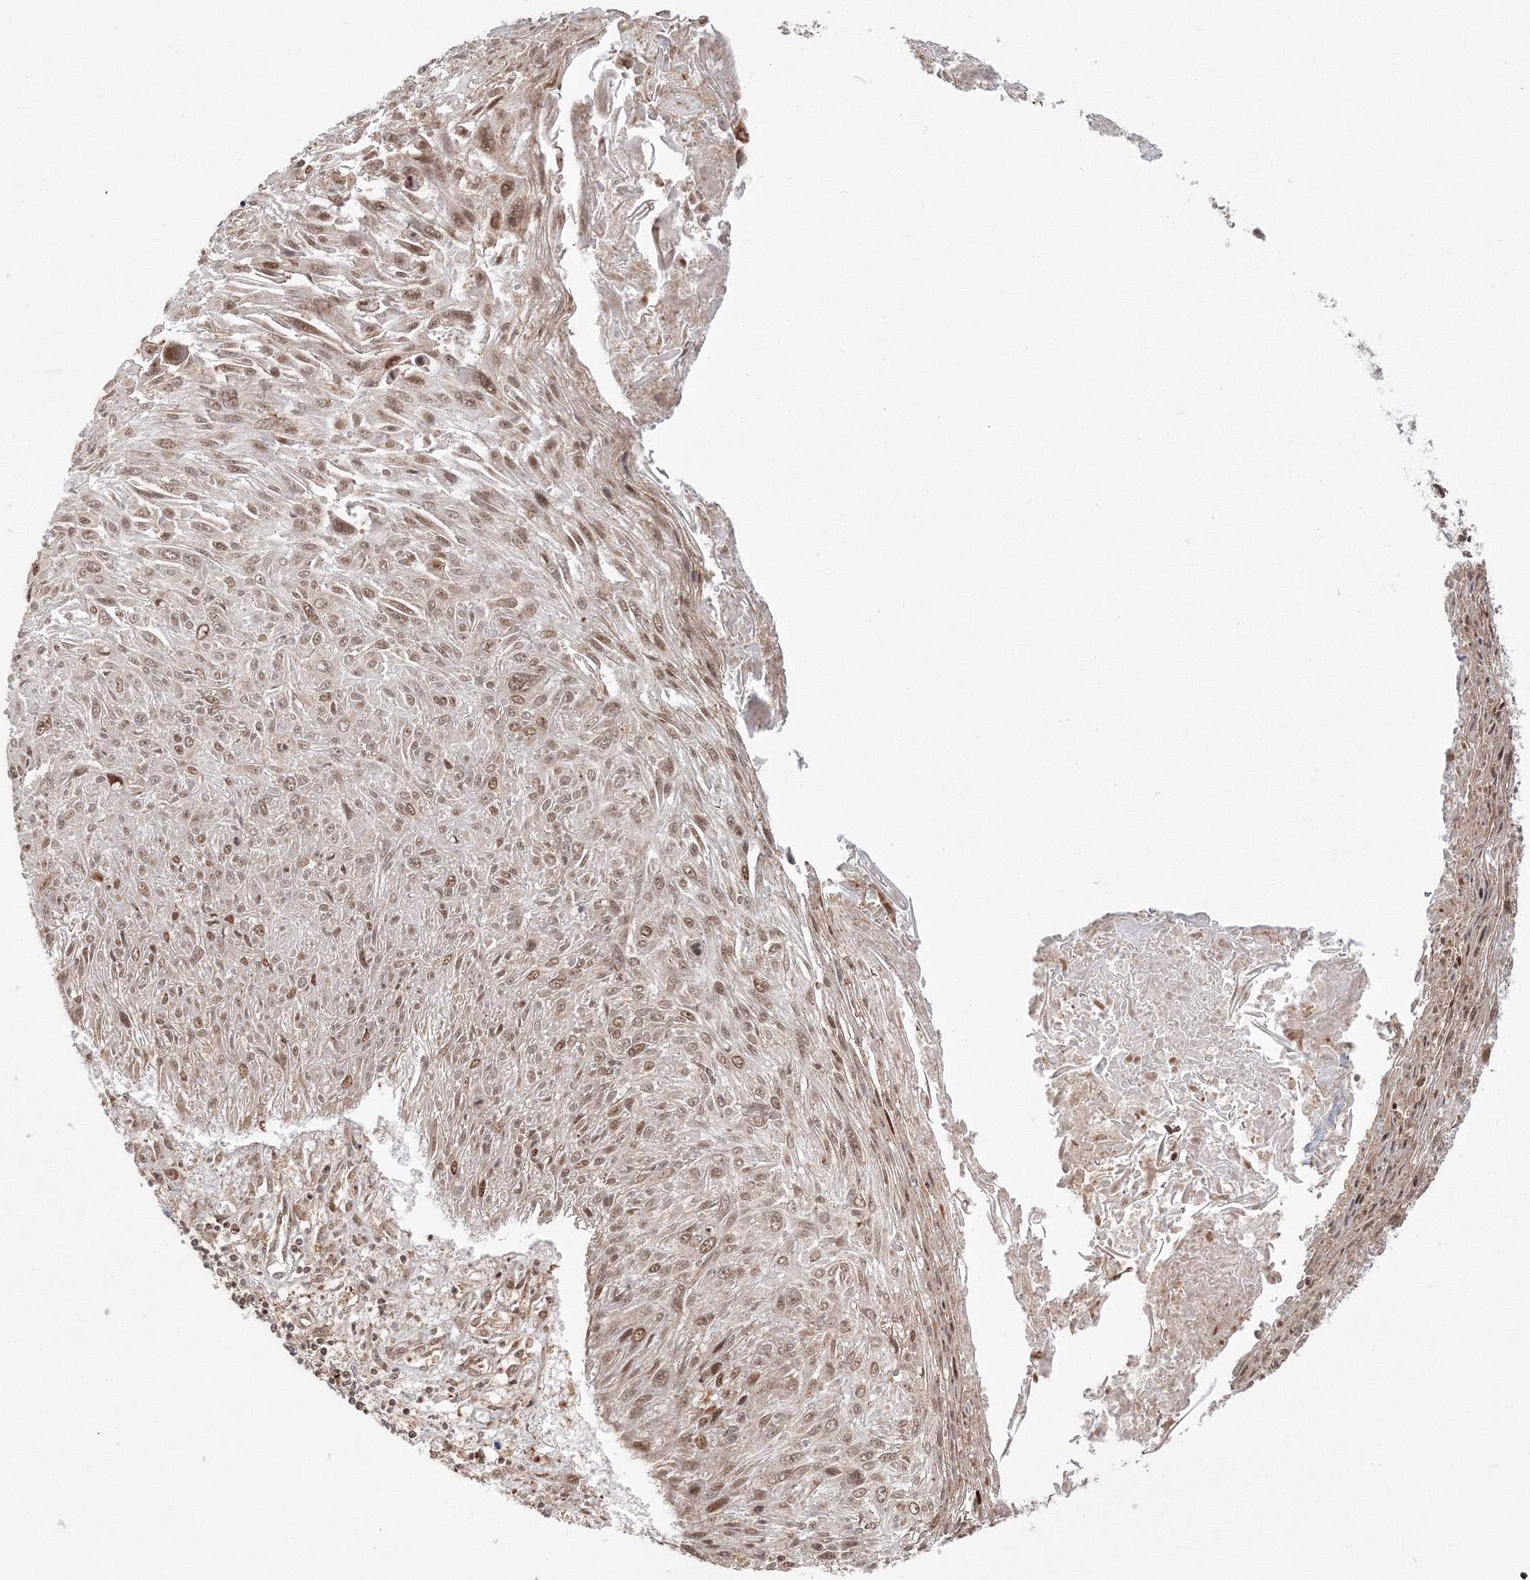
{"staining": {"intensity": "moderate", "quantity": ">75%", "location": "nuclear"}, "tissue": "cervical cancer", "cell_type": "Tumor cells", "image_type": "cancer", "snomed": [{"axis": "morphology", "description": "Squamous cell carcinoma, NOS"}, {"axis": "topography", "description": "Cervix"}], "caption": "Moderate nuclear expression for a protein is appreciated in approximately >75% of tumor cells of cervical cancer using immunohistochemistry (IHC).", "gene": "KIF20A", "patient": {"sex": "female", "age": 51}}